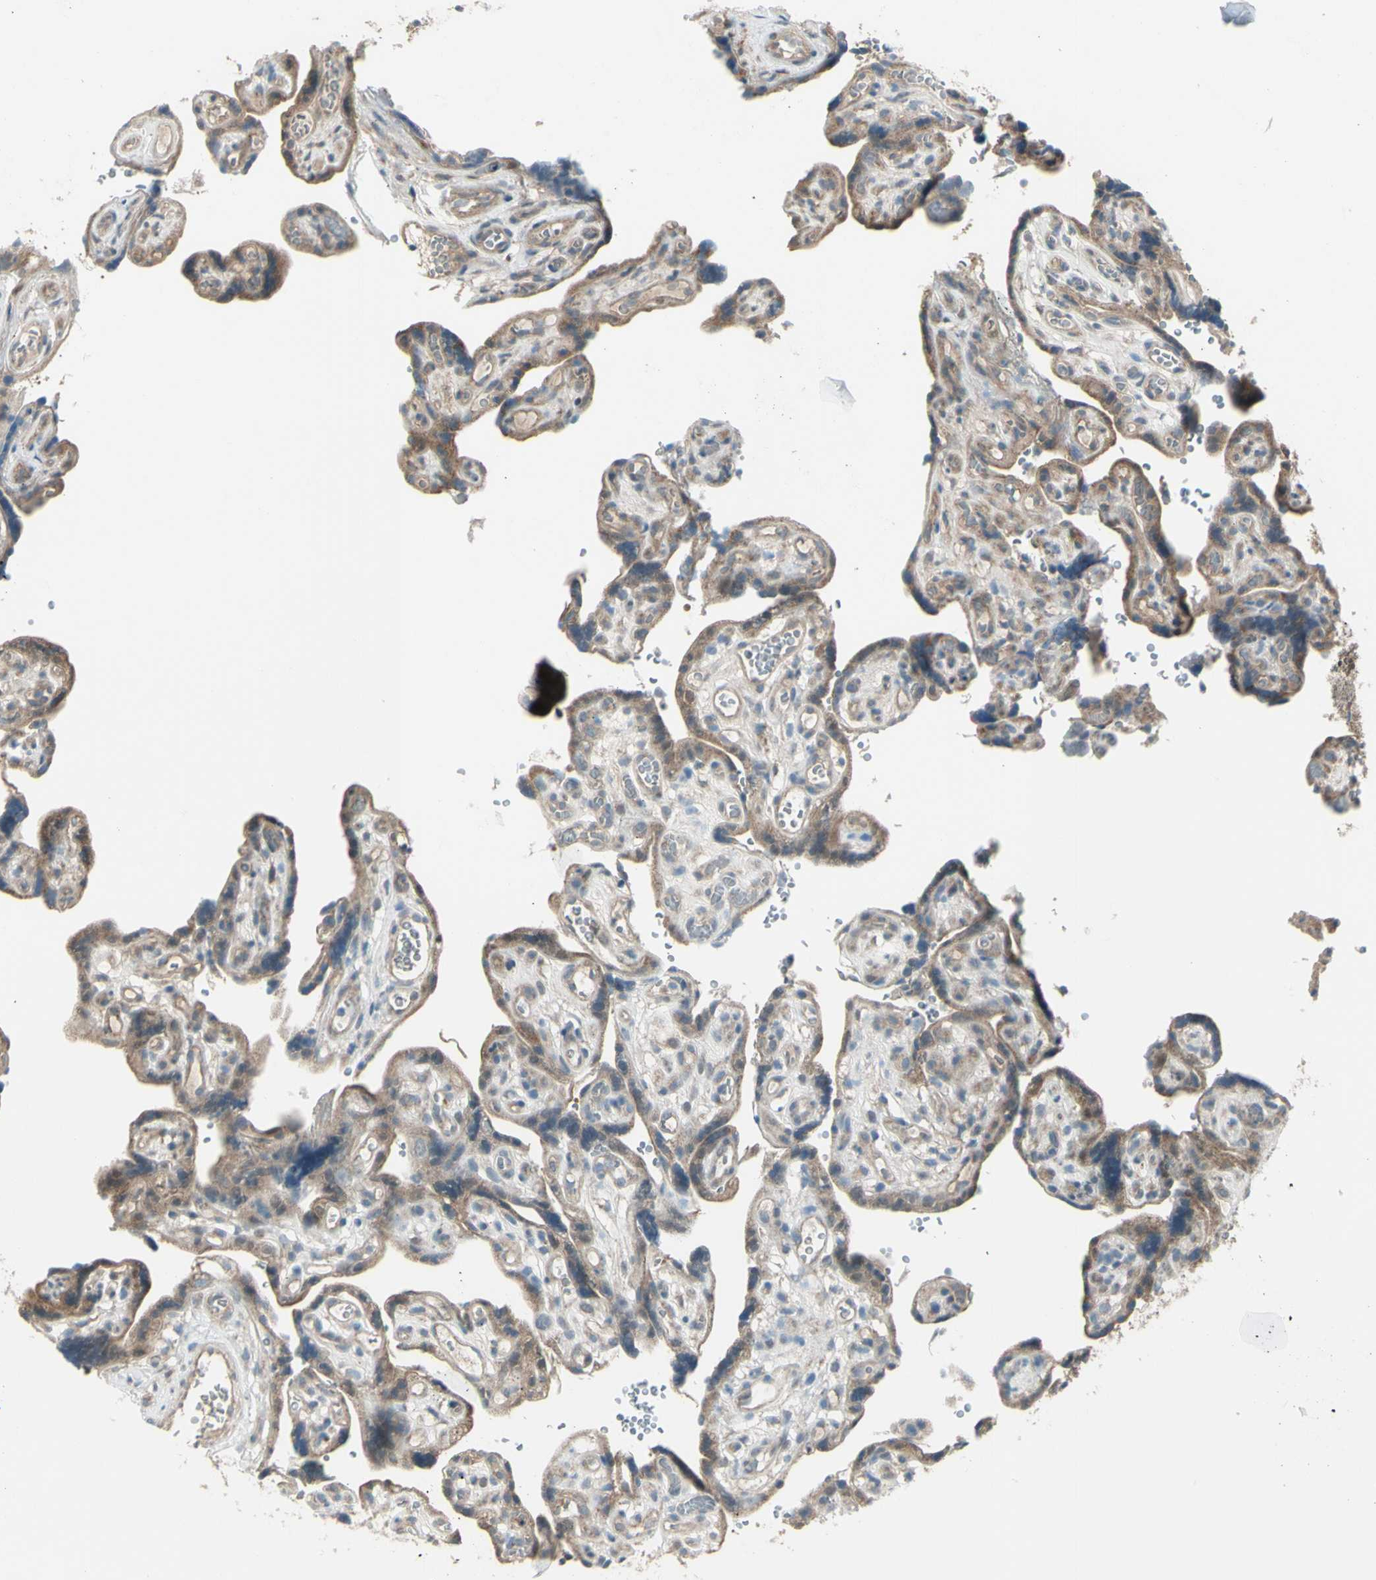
{"staining": {"intensity": "weak", "quantity": "25%-75%", "location": "cytoplasmic/membranous"}, "tissue": "placenta", "cell_type": "Decidual cells", "image_type": "normal", "snomed": [{"axis": "morphology", "description": "Normal tissue, NOS"}, {"axis": "topography", "description": "Placenta"}], "caption": "Decidual cells demonstrate low levels of weak cytoplasmic/membranous staining in about 25%-75% of cells in benign placenta.", "gene": "NAXD", "patient": {"sex": "female", "age": 30}}